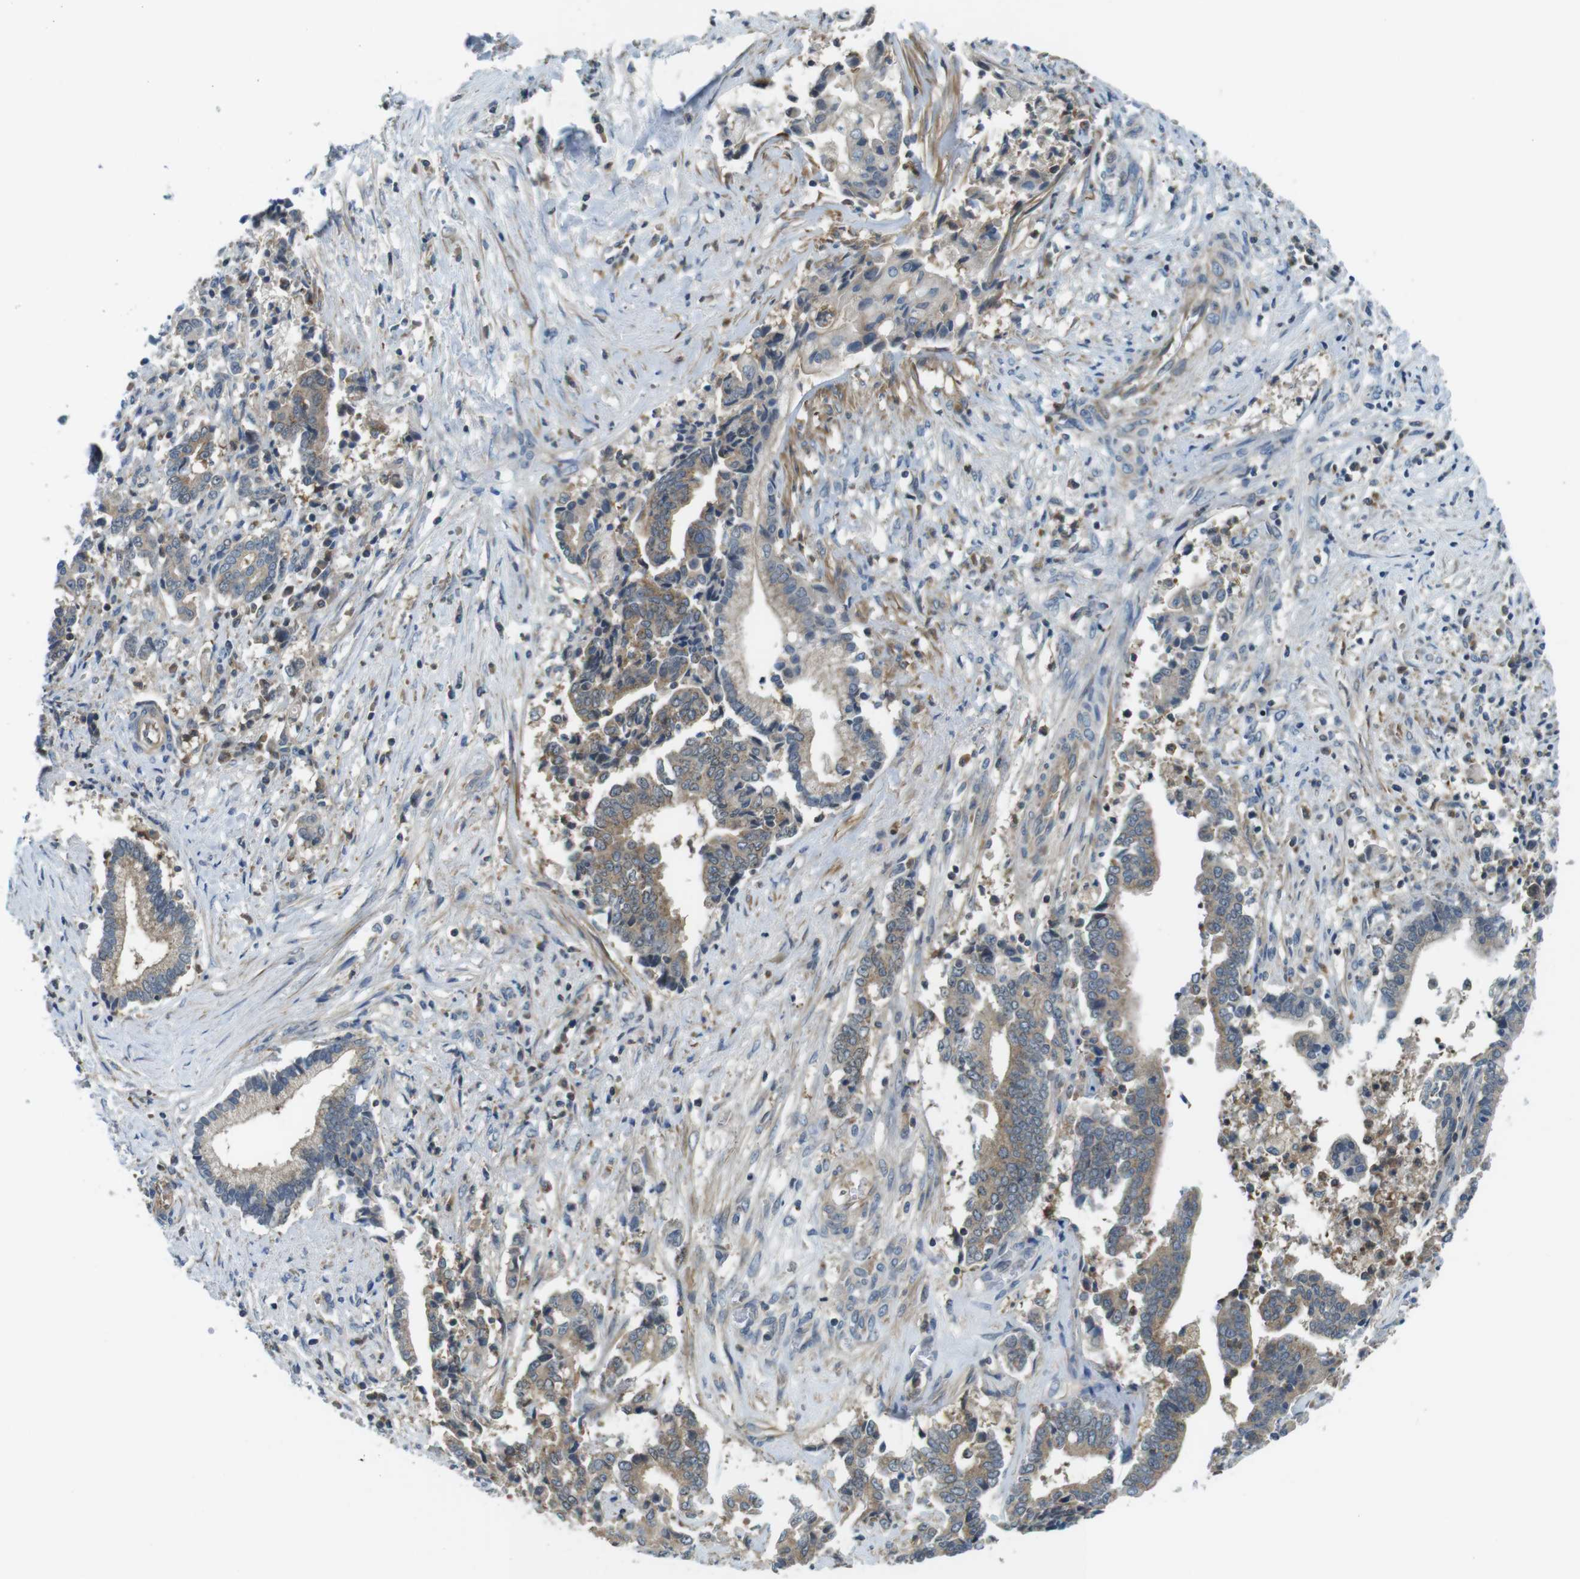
{"staining": {"intensity": "weak", "quantity": "25%-75%", "location": "cytoplasmic/membranous"}, "tissue": "liver cancer", "cell_type": "Tumor cells", "image_type": "cancer", "snomed": [{"axis": "morphology", "description": "Cholangiocarcinoma"}, {"axis": "topography", "description": "Liver"}], "caption": "The immunohistochemical stain labels weak cytoplasmic/membranous expression in tumor cells of cholangiocarcinoma (liver) tissue.", "gene": "LRRC3B", "patient": {"sex": "male", "age": 57}}